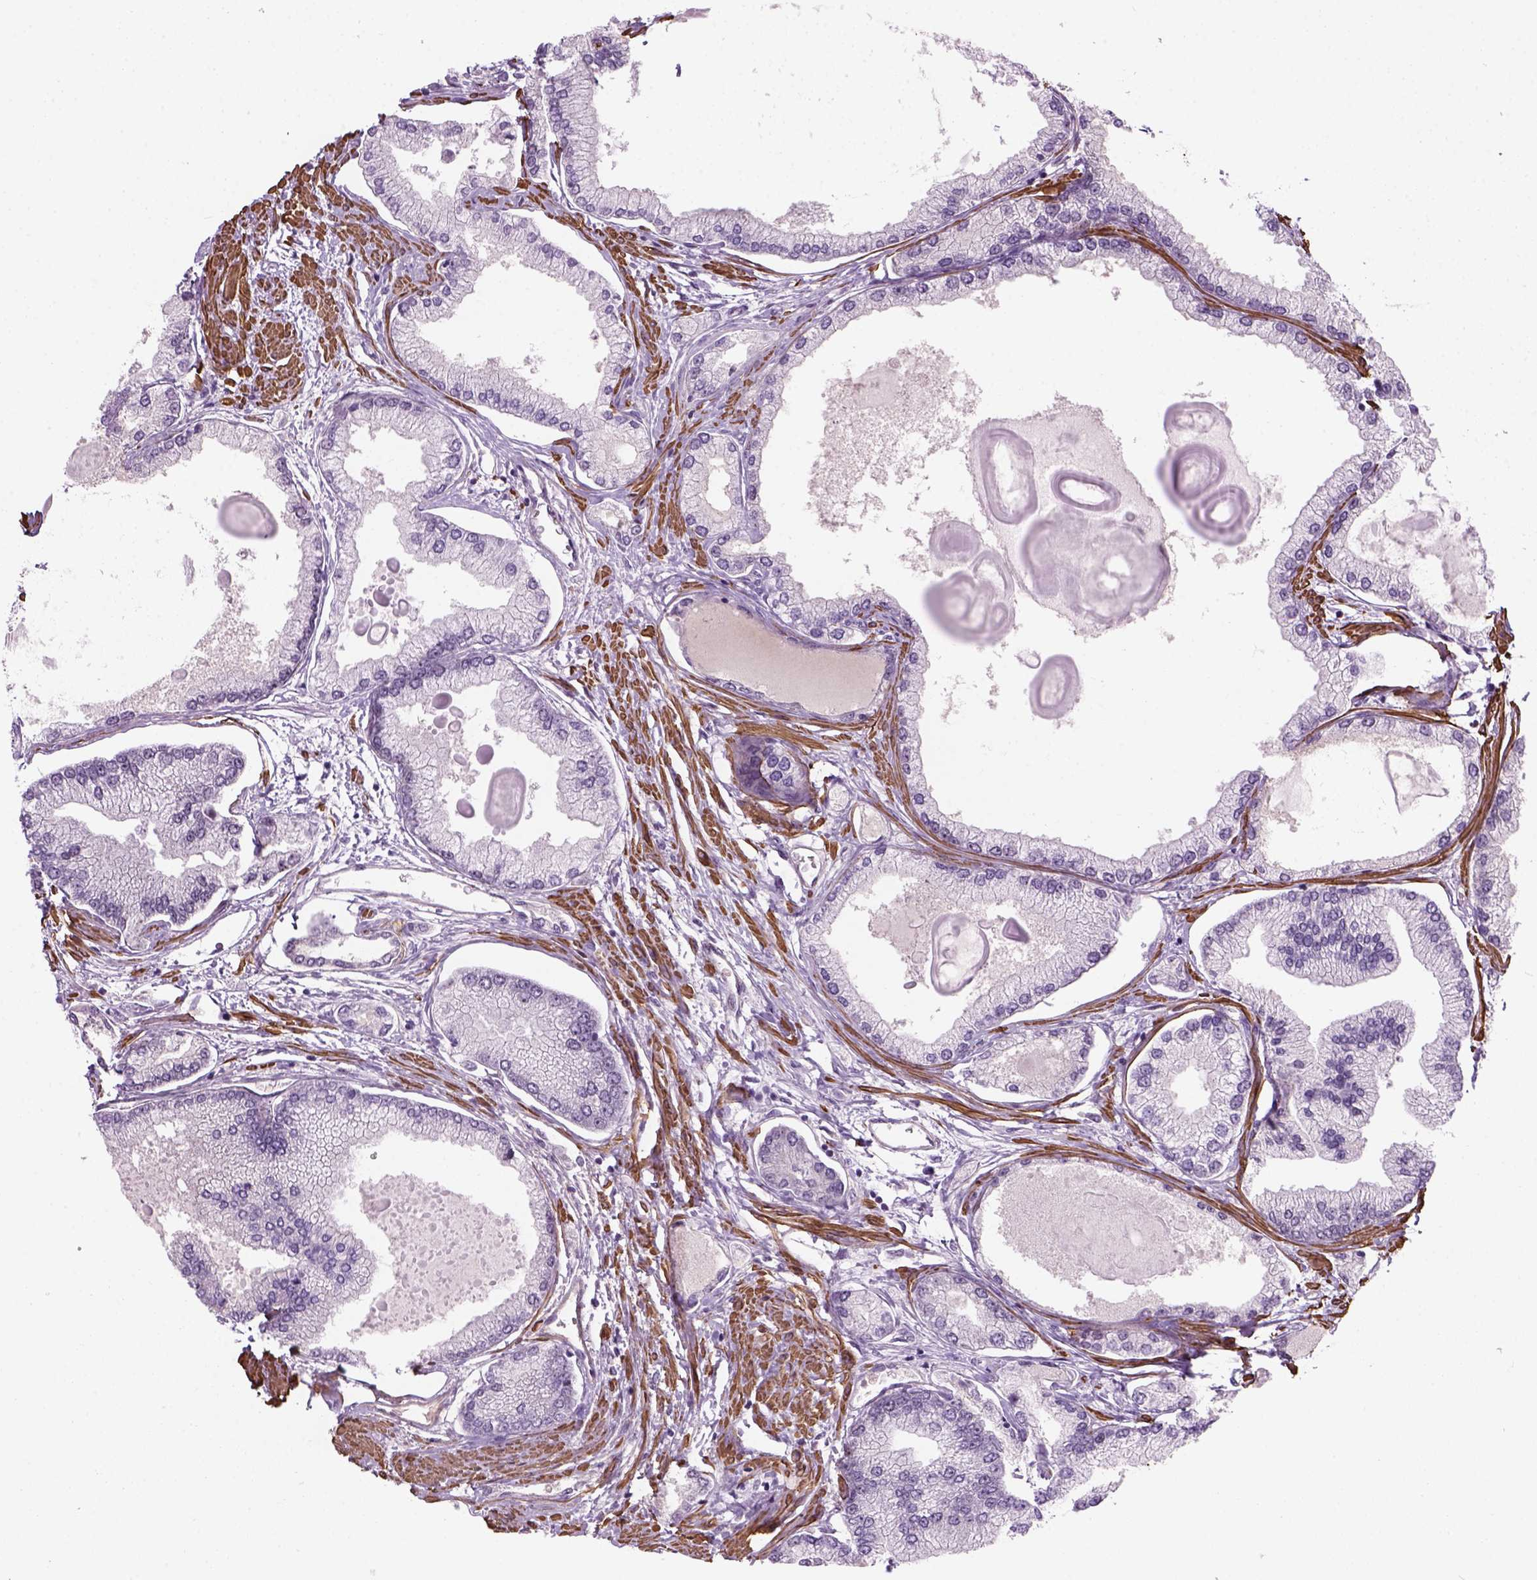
{"staining": {"intensity": "negative", "quantity": "none", "location": "none"}, "tissue": "prostate cancer", "cell_type": "Tumor cells", "image_type": "cancer", "snomed": [{"axis": "morphology", "description": "Adenocarcinoma, High grade"}, {"axis": "topography", "description": "Prostate"}], "caption": "This is an immunohistochemistry photomicrograph of human prostate cancer (adenocarcinoma (high-grade)). There is no positivity in tumor cells.", "gene": "RRS1", "patient": {"sex": "male", "age": 68}}